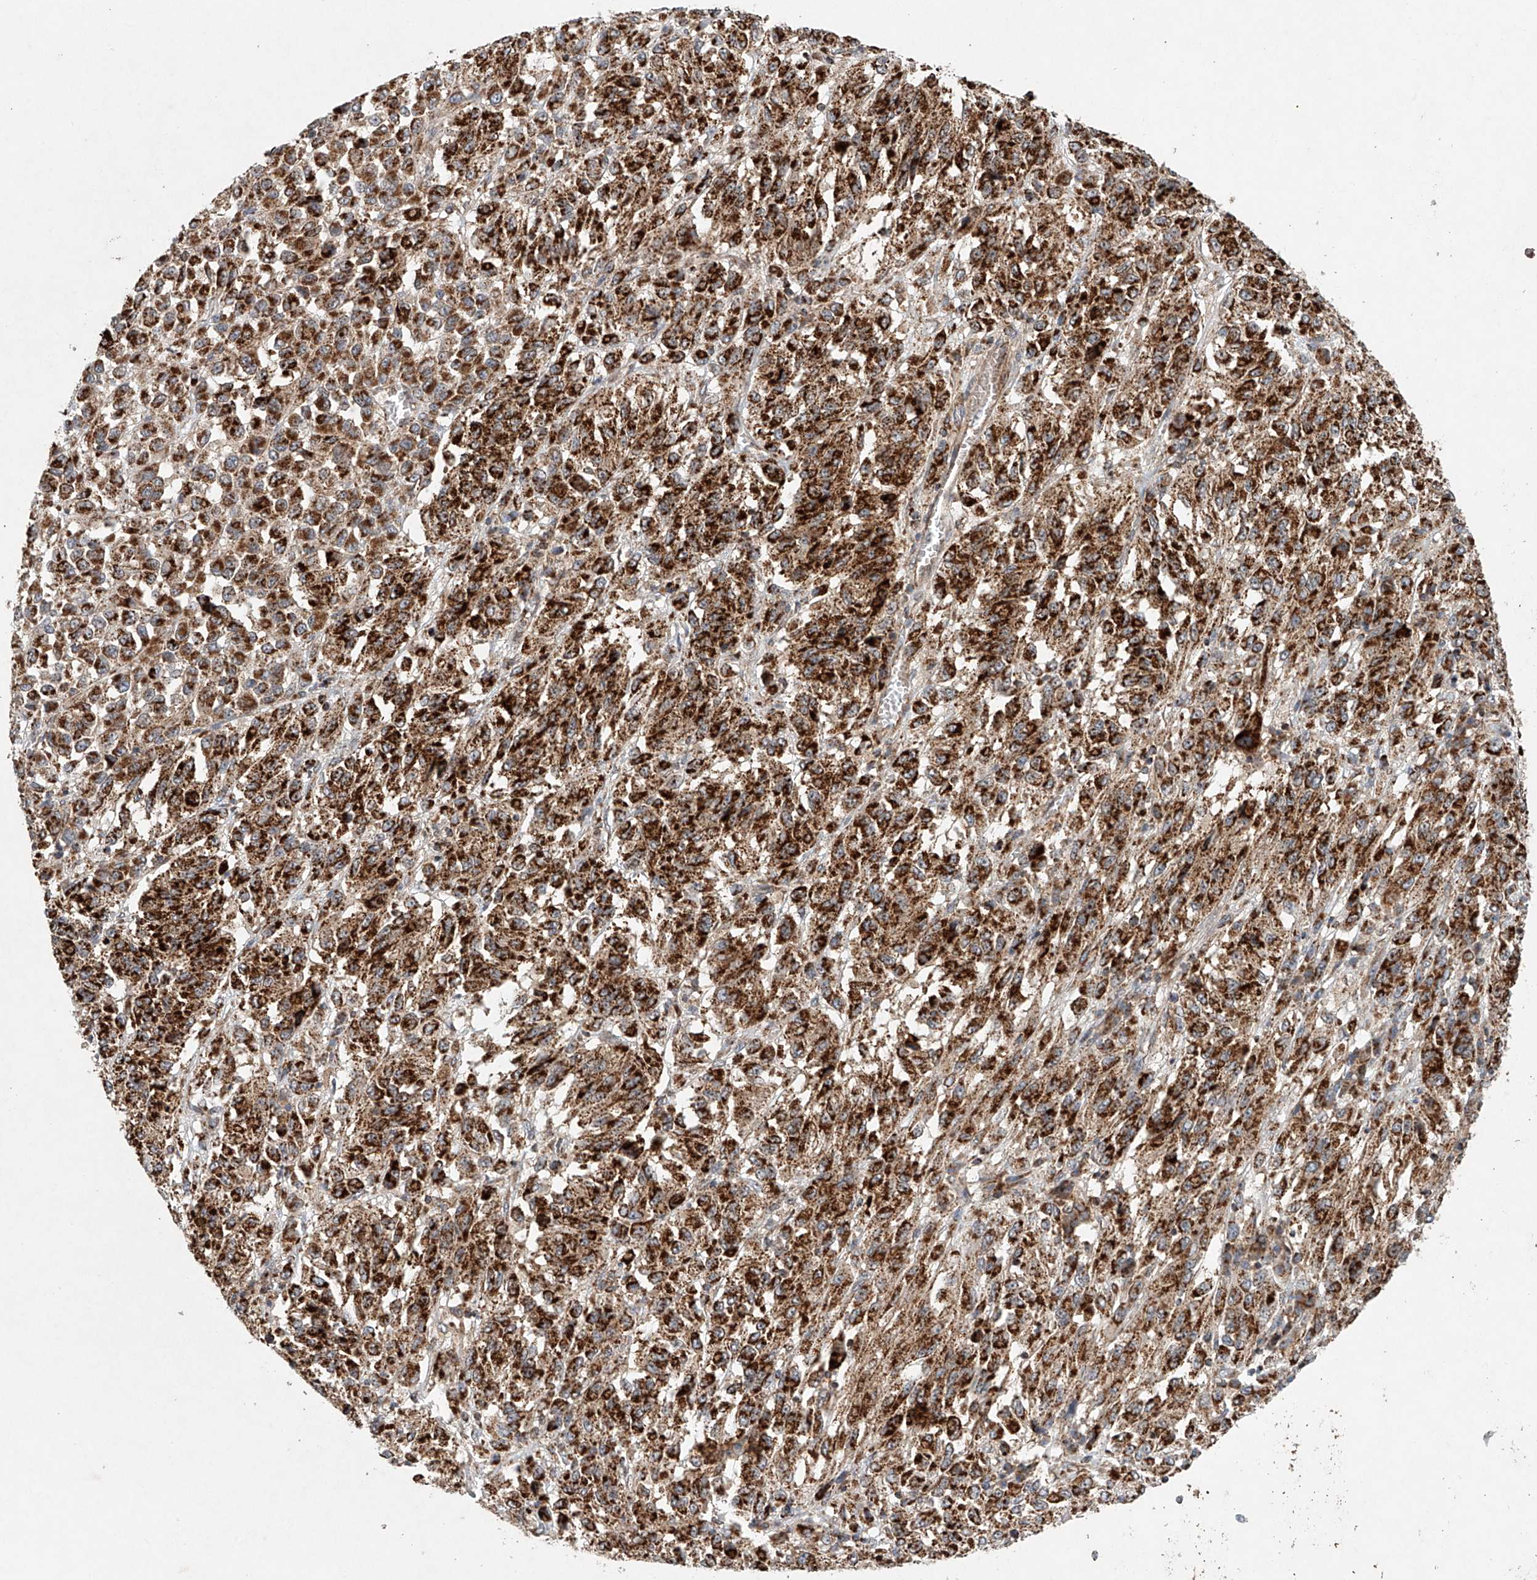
{"staining": {"intensity": "strong", "quantity": ">75%", "location": "cytoplasmic/membranous"}, "tissue": "melanoma", "cell_type": "Tumor cells", "image_type": "cancer", "snomed": [{"axis": "morphology", "description": "Malignant melanoma, Metastatic site"}, {"axis": "topography", "description": "Lung"}], "caption": "A brown stain labels strong cytoplasmic/membranous staining of a protein in human melanoma tumor cells.", "gene": "DCAF11", "patient": {"sex": "male", "age": 64}}